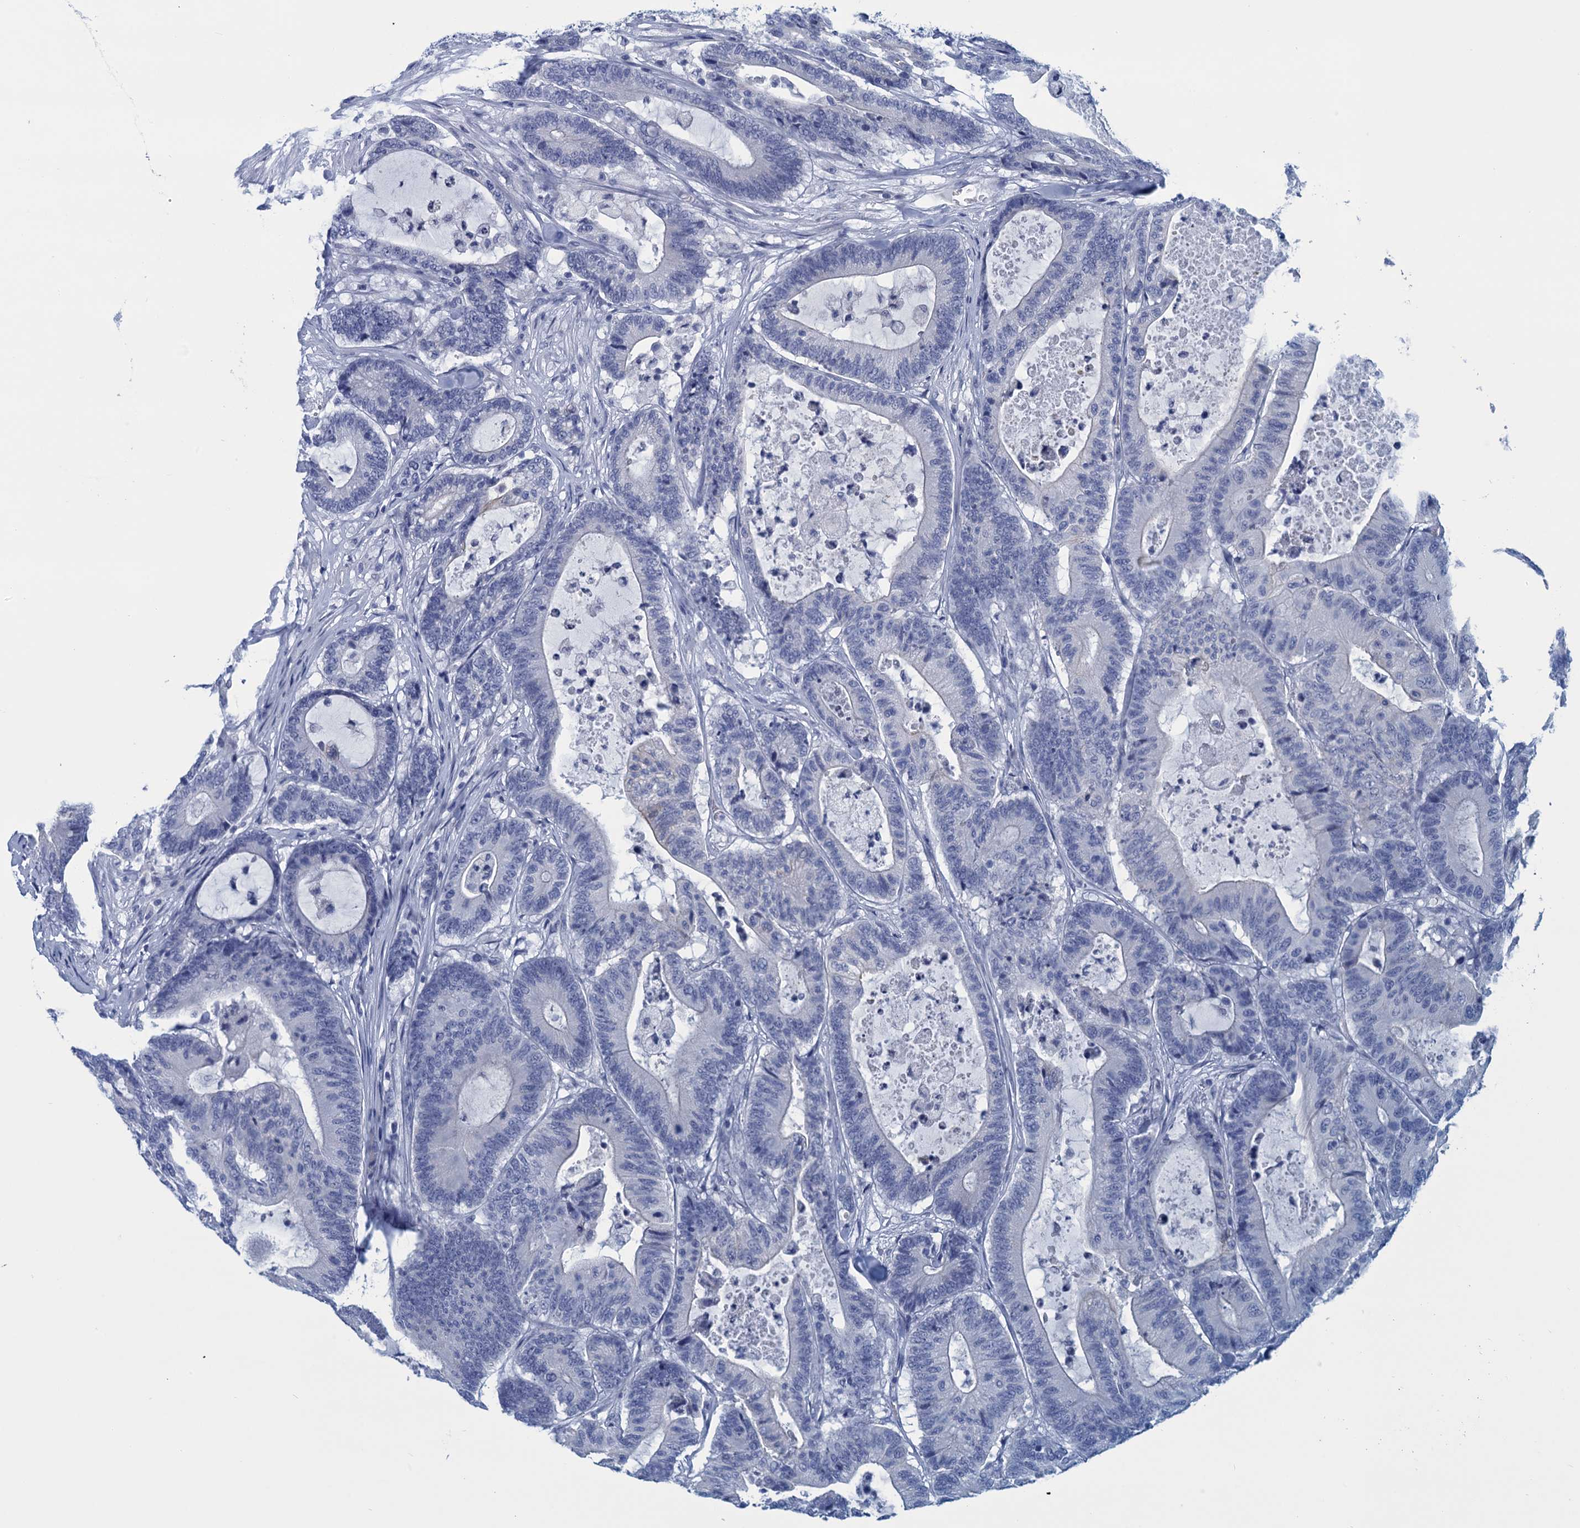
{"staining": {"intensity": "negative", "quantity": "none", "location": "none"}, "tissue": "colorectal cancer", "cell_type": "Tumor cells", "image_type": "cancer", "snomed": [{"axis": "morphology", "description": "Adenocarcinoma, NOS"}, {"axis": "topography", "description": "Colon"}], "caption": "A photomicrograph of human colorectal cancer is negative for staining in tumor cells. (DAB immunohistochemistry (IHC) visualized using brightfield microscopy, high magnification).", "gene": "SCEL", "patient": {"sex": "female", "age": 84}}